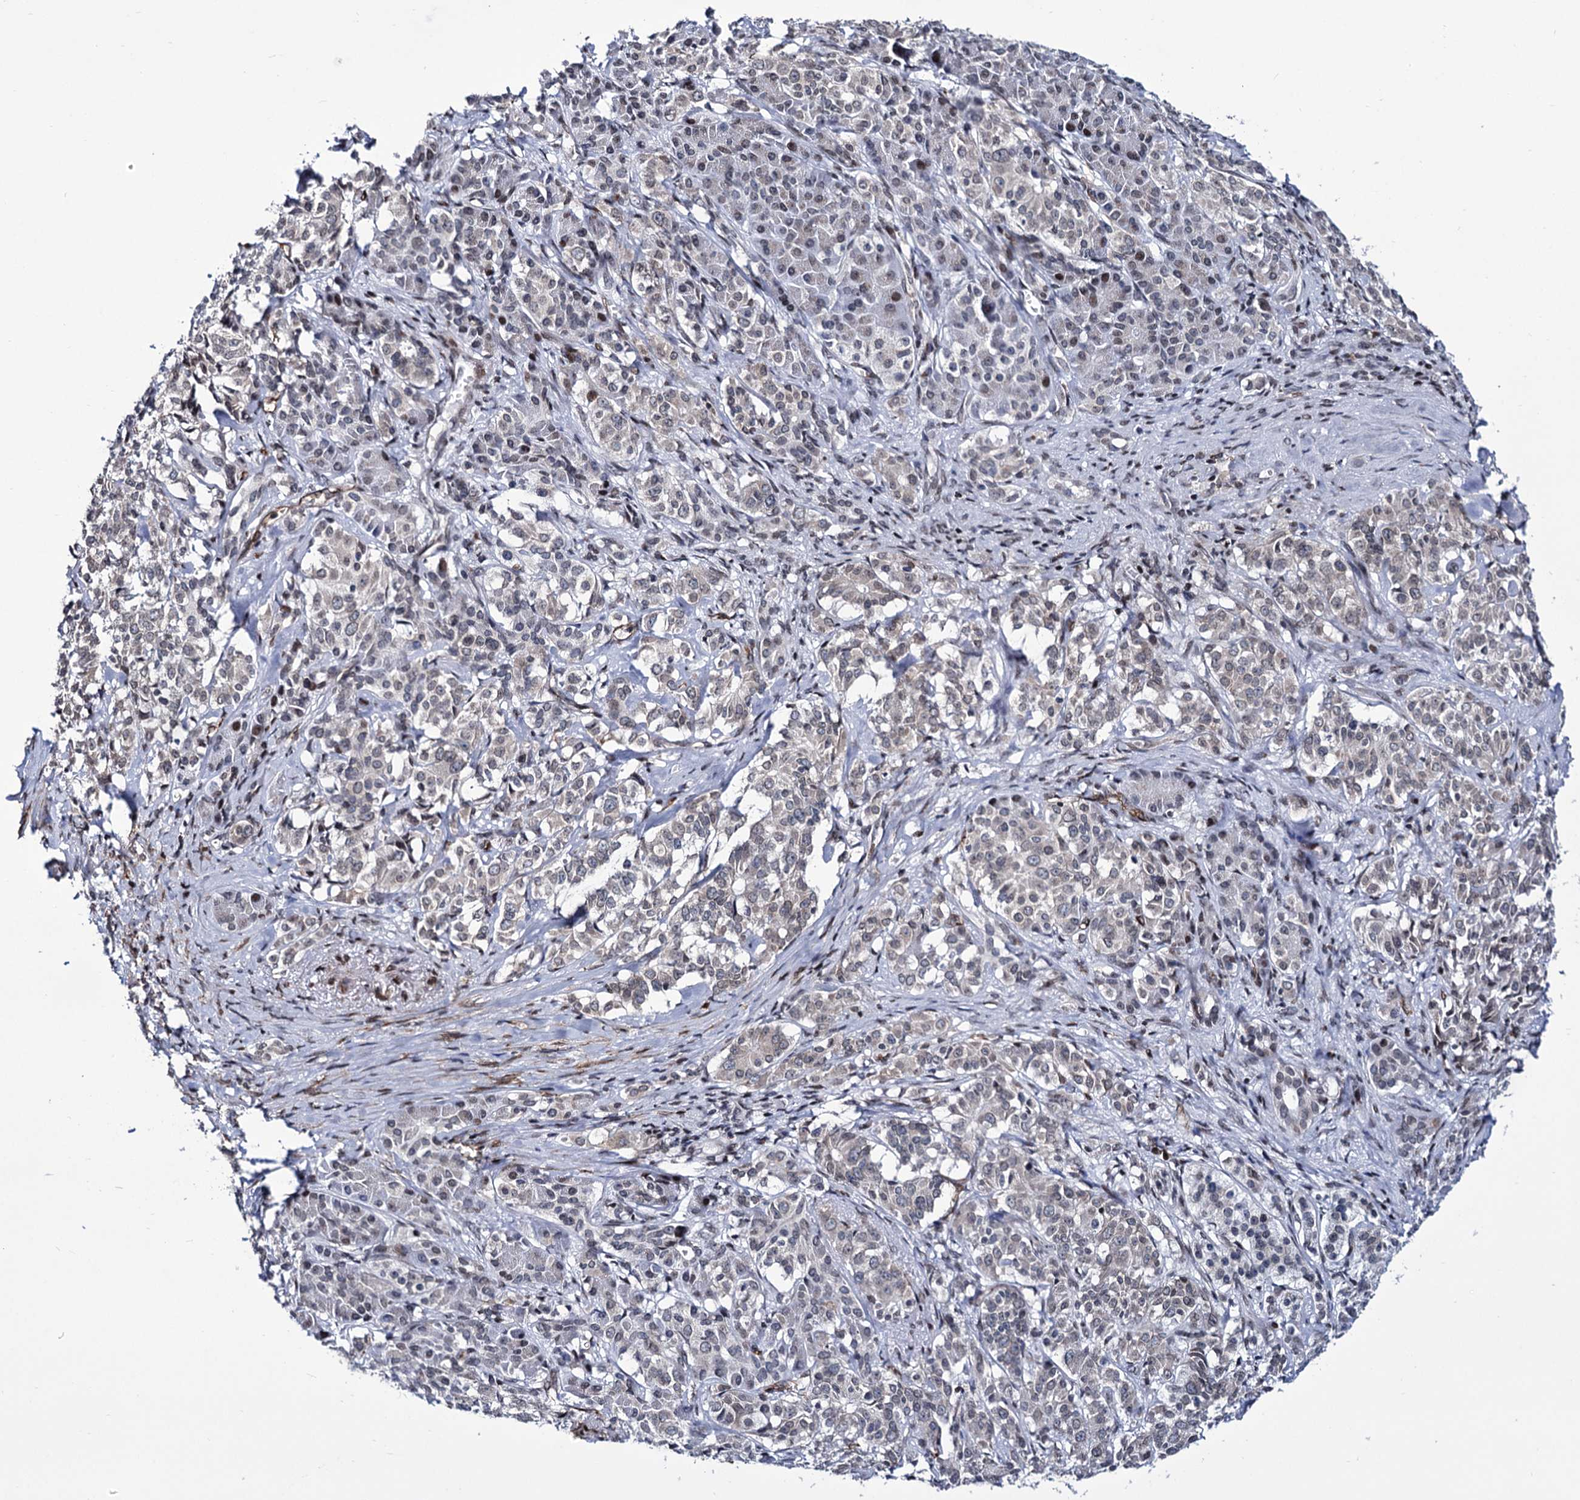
{"staining": {"intensity": "negative", "quantity": "none", "location": "none"}, "tissue": "pancreatic cancer", "cell_type": "Tumor cells", "image_type": "cancer", "snomed": [{"axis": "morphology", "description": "Adenocarcinoma, NOS"}, {"axis": "topography", "description": "Pancreas"}], "caption": "The IHC histopathology image has no significant staining in tumor cells of pancreatic cancer (adenocarcinoma) tissue.", "gene": "ZC3H12C", "patient": {"sex": "female", "age": 74}}